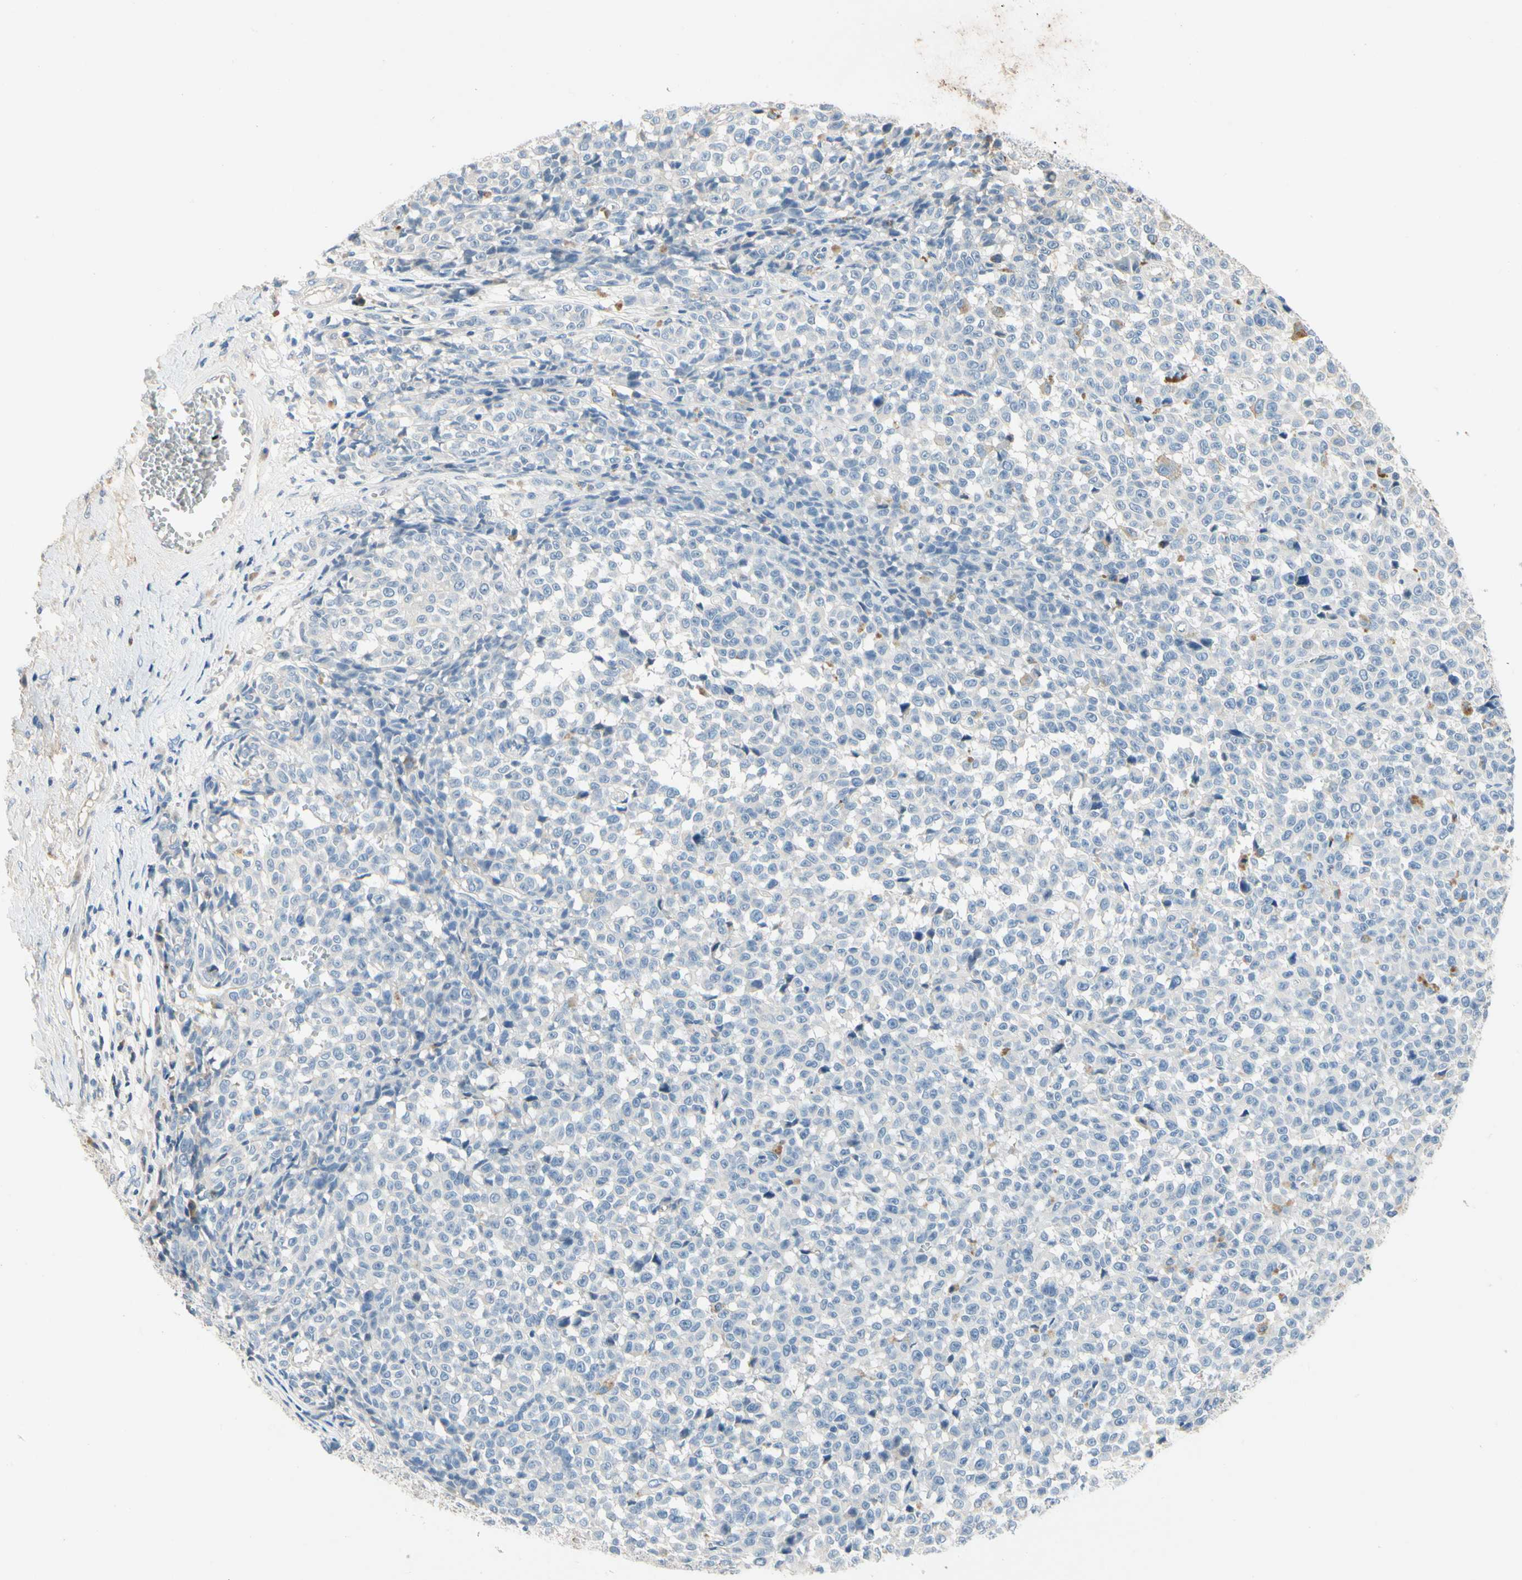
{"staining": {"intensity": "negative", "quantity": "none", "location": "none"}, "tissue": "melanoma", "cell_type": "Tumor cells", "image_type": "cancer", "snomed": [{"axis": "morphology", "description": "Malignant melanoma, NOS"}, {"axis": "topography", "description": "Skin"}], "caption": "High power microscopy photomicrograph of an immunohistochemistry (IHC) micrograph of melanoma, revealing no significant expression in tumor cells. (Stains: DAB IHC with hematoxylin counter stain, Microscopy: brightfield microscopy at high magnification).", "gene": "CCM2L", "patient": {"sex": "female", "age": 82}}